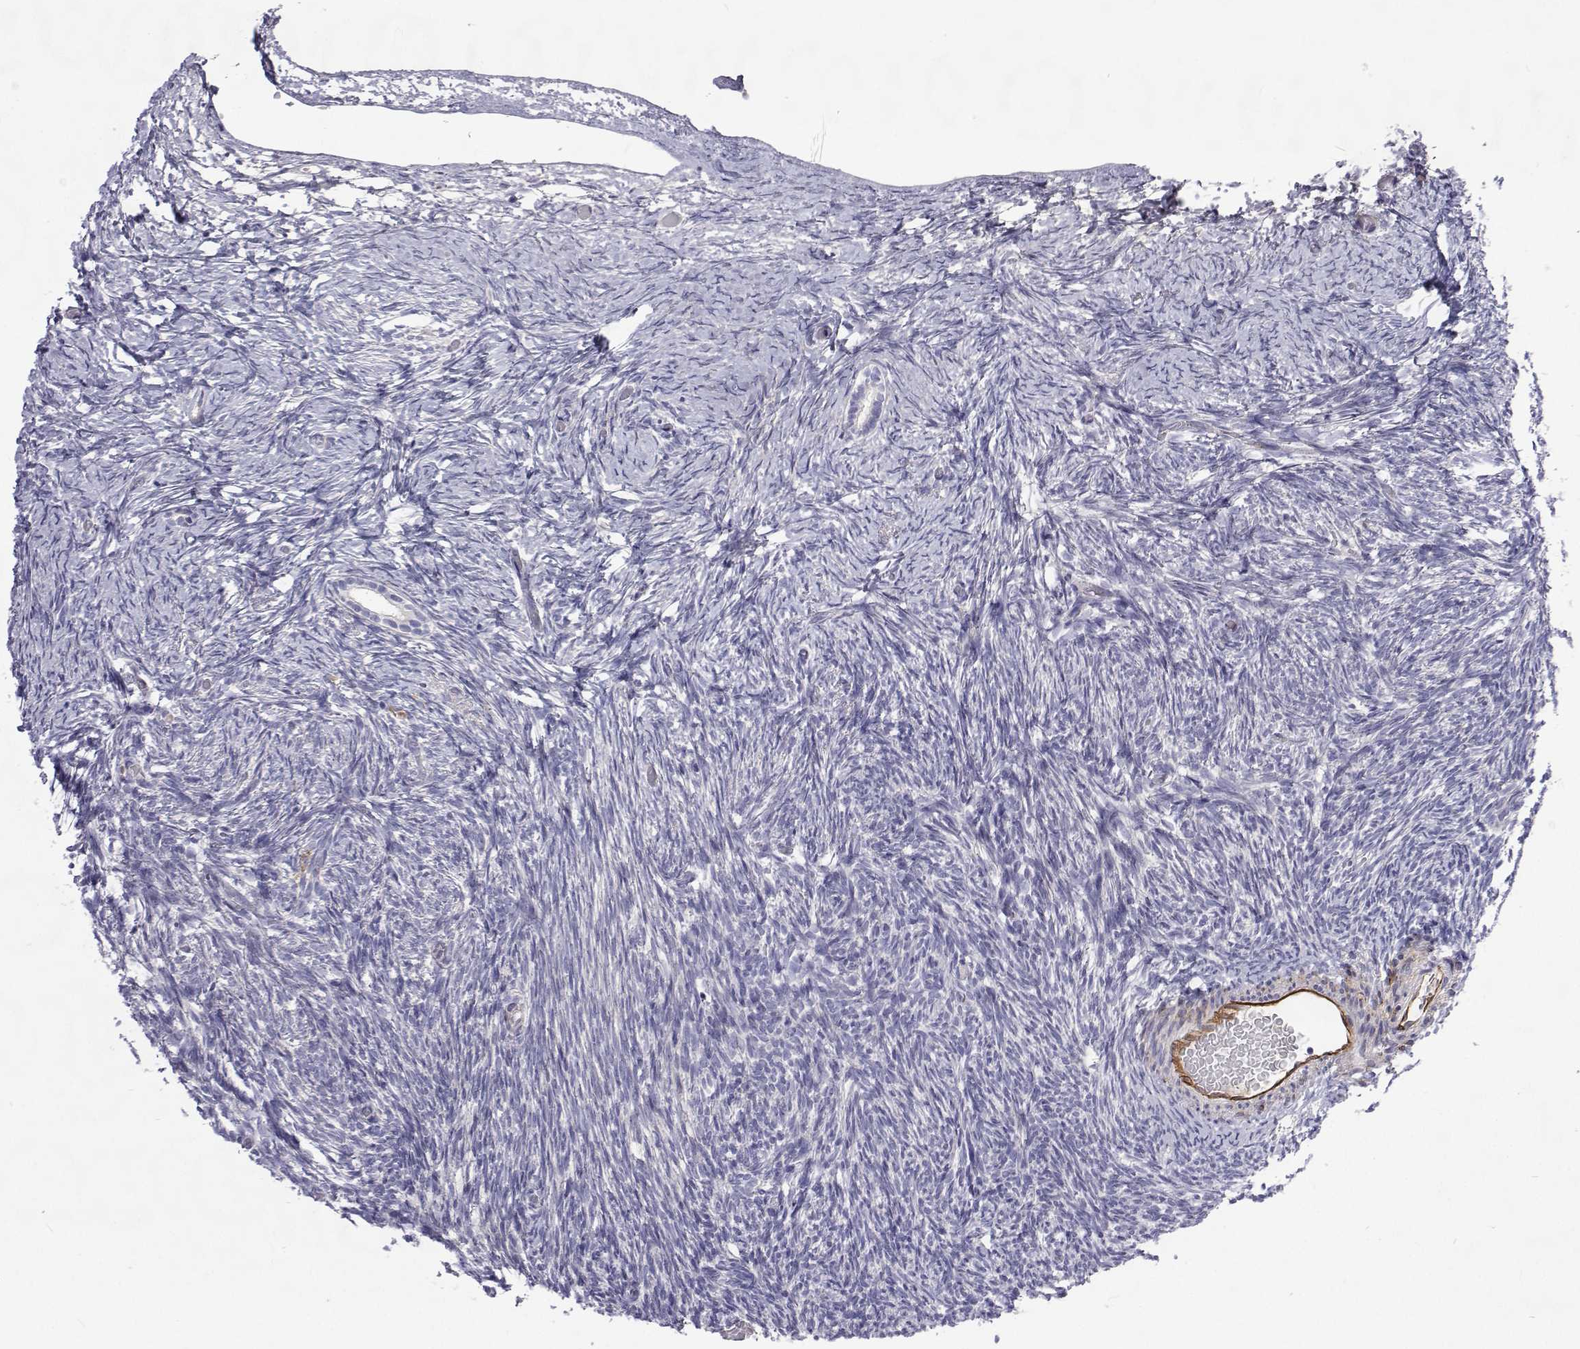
{"staining": {"intensity": "negative", "quantity": "none", "location": "none"}, "tissue": "ovary", "cell_type": "Follicle cells", "image_type": "normal", "snomed": [{"axis": "morphology", "description": "Normal tissue, NOS"}, {"axis": "topography", "description": "Ovary"}], "caption": "Immunohistochemistry of benign human ovary reveals no positivity in follicle cells.", "gene": "NPR3", "patient": {"sex": "female", "age": 39}}